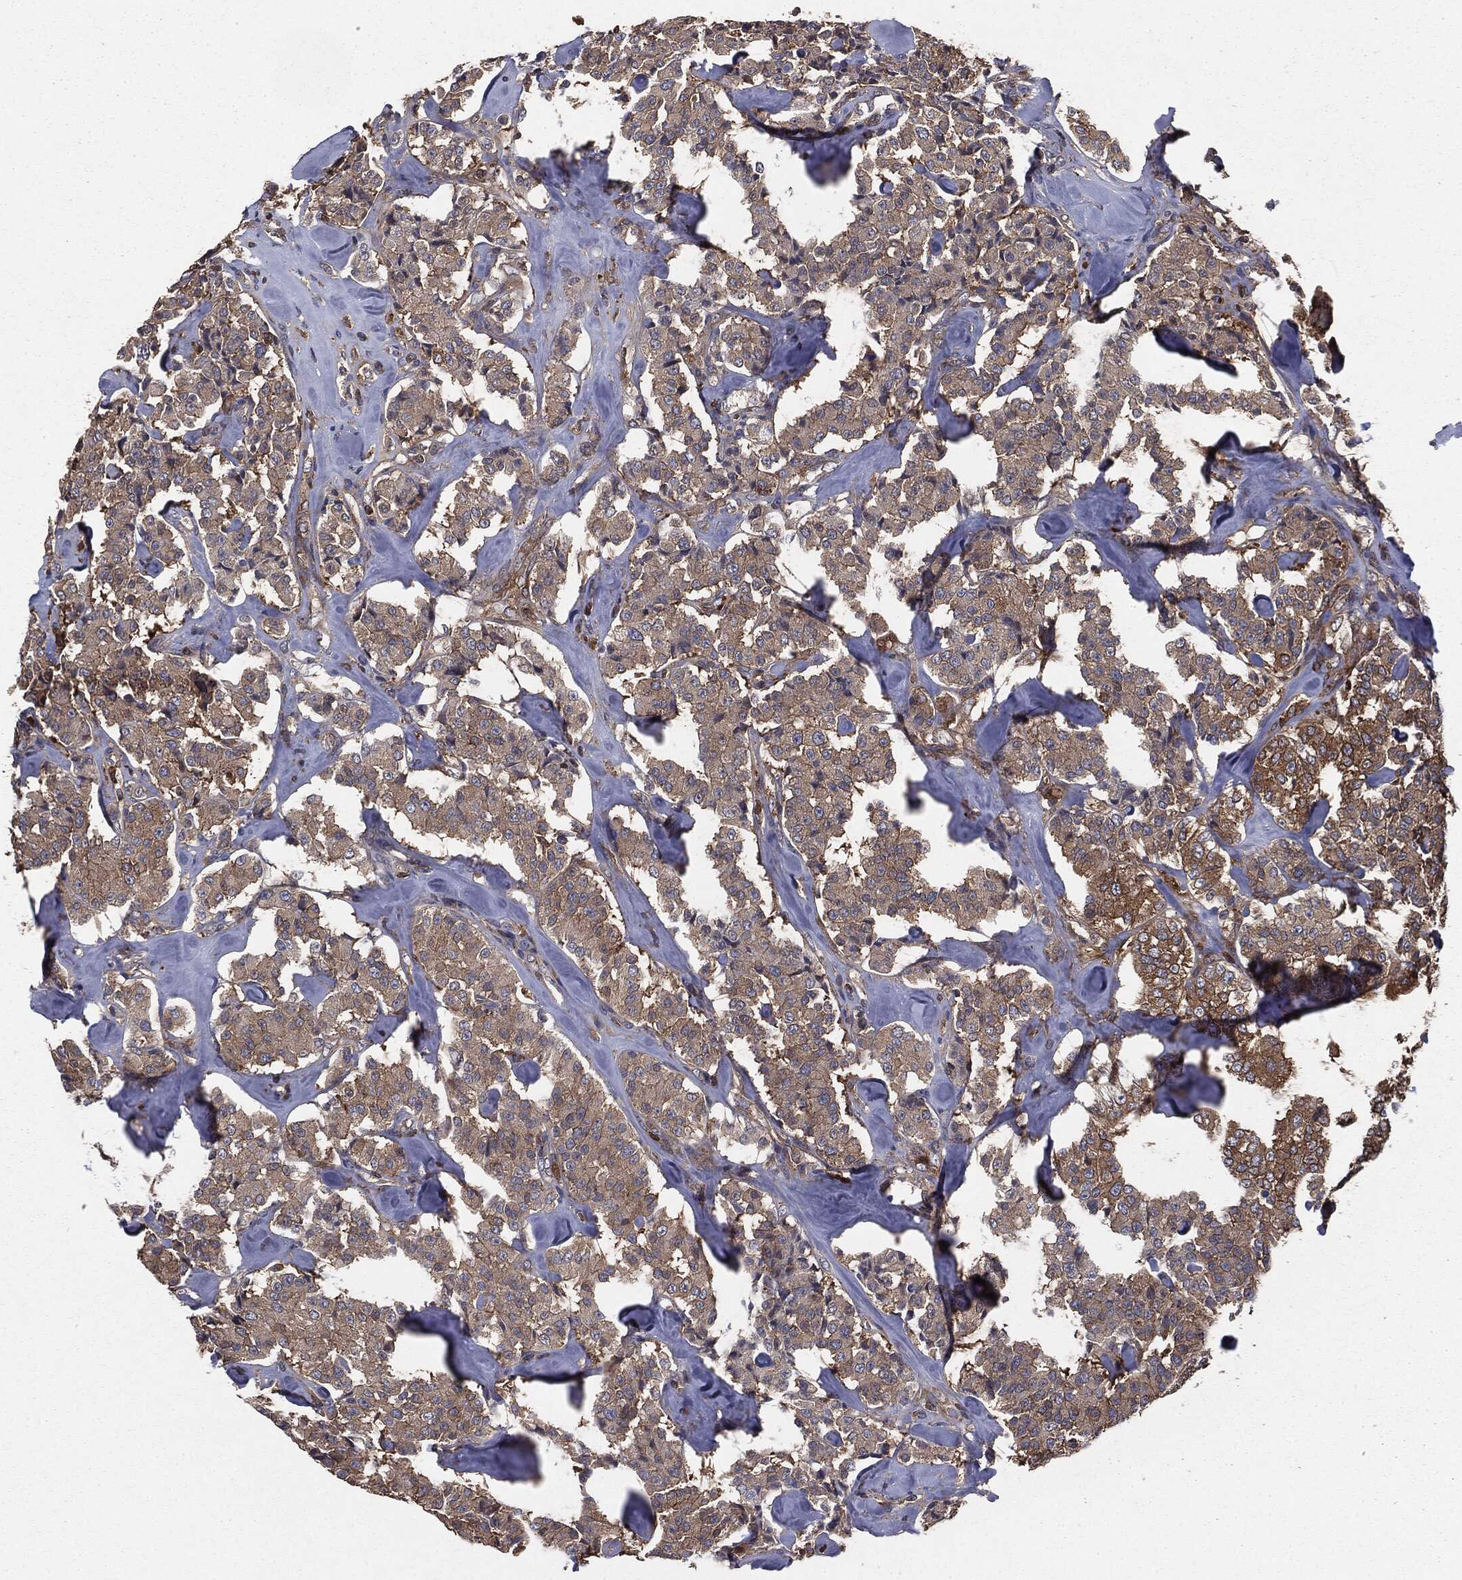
{"staining": {"intensity": "moderate", "quantity": "<25%", "location": "cytoplasmic/membranous"}, "tissue": "carcinoid", "cell_type": "Tumor cells", "image_type": "cancer", "snomed": [{"axis": "morphology", "description": "Carcinoid, malignant, NOS"}, {"axis": "topography", "description": "Pancreas"}], "caption": "Approximately <25% of tumor cells in malignant carcinoid display moderate cytoplasmic/membranous protein positivity as visualized by brown immunohistochemical staining.", "gene": "GNB5", "patient": {"sex": "male", "age": 41}}